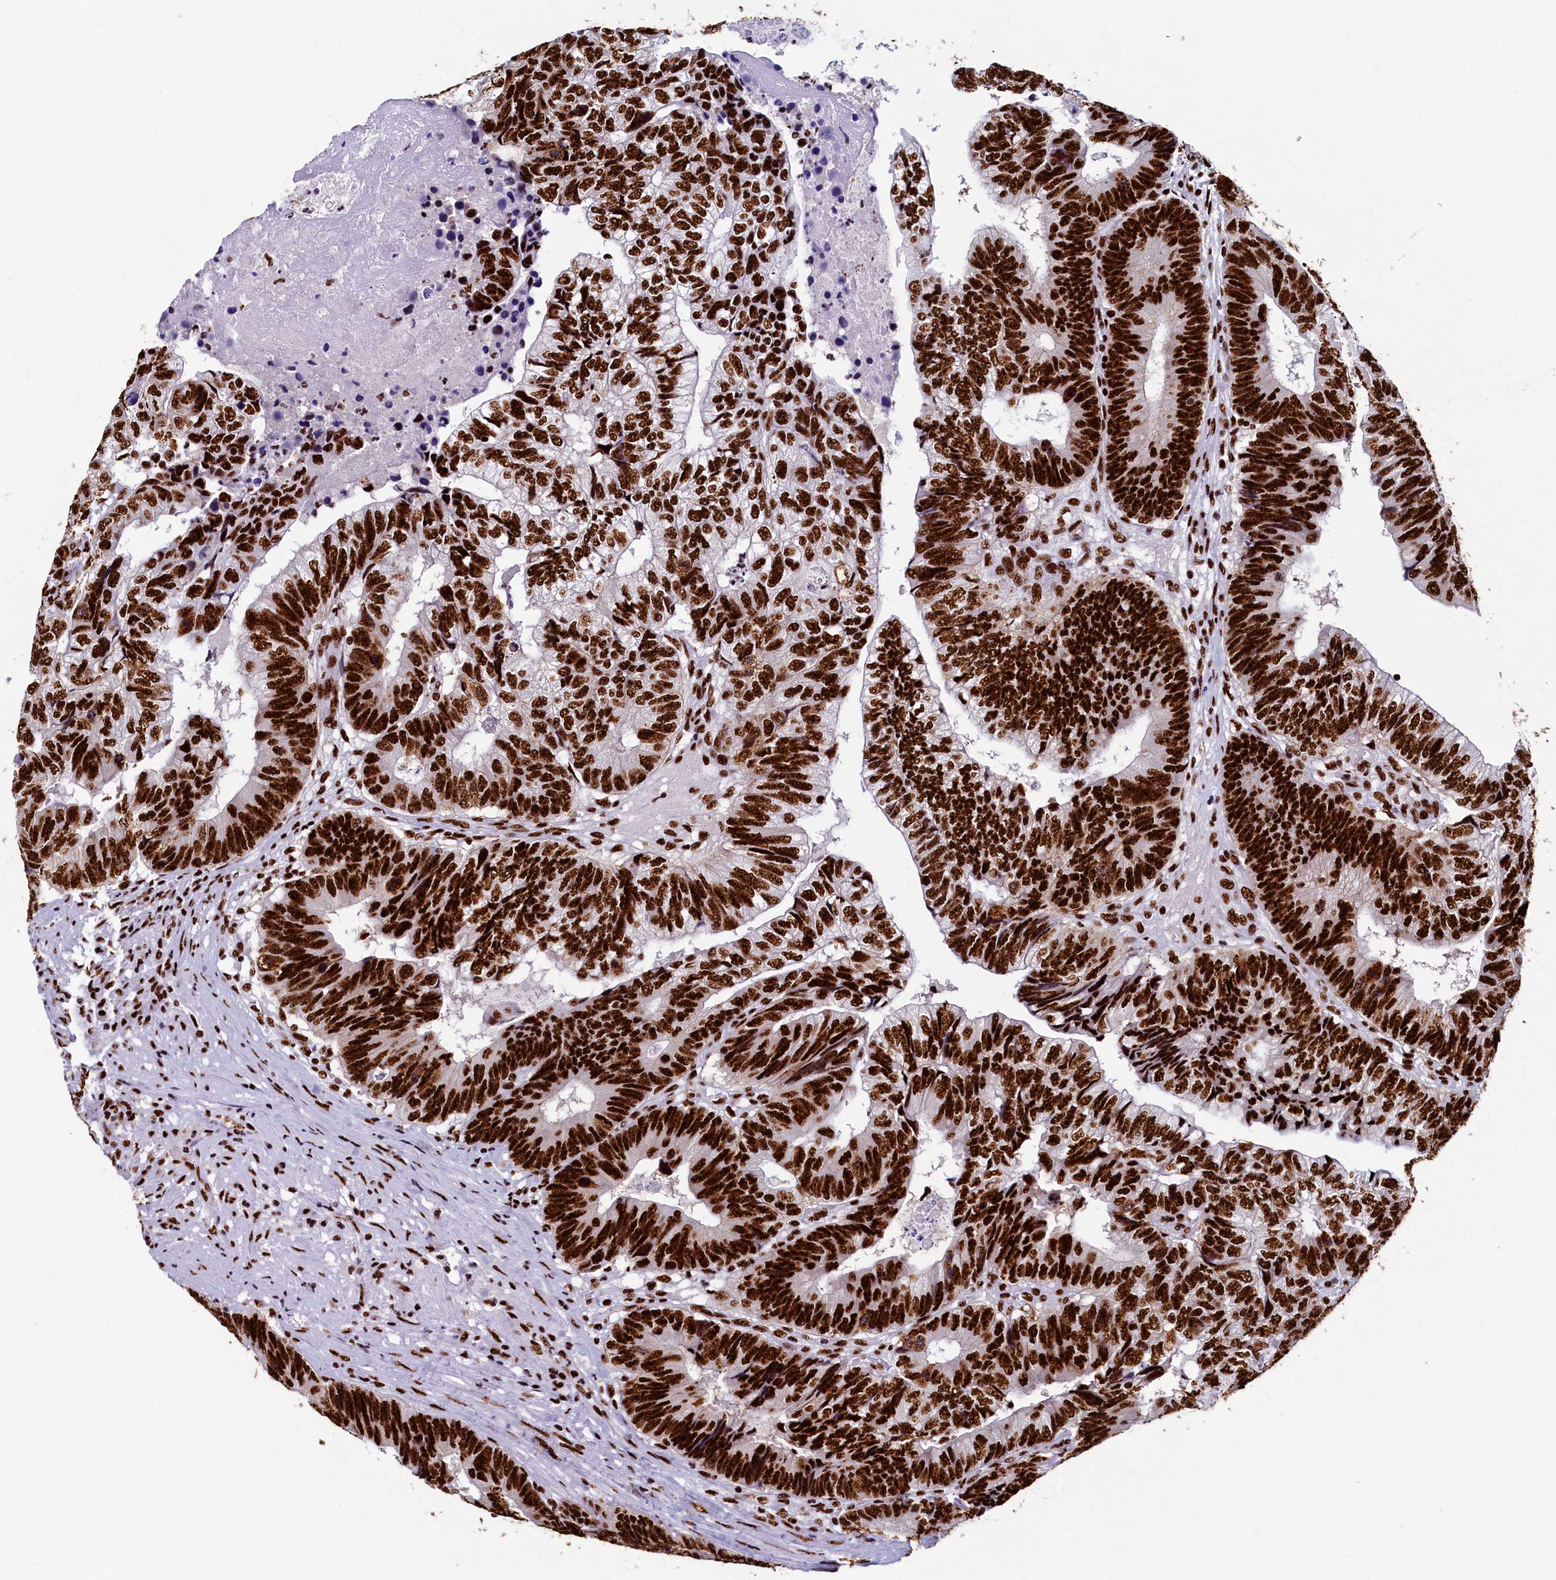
{"staining": {"intensity": "strong", "quantity": ">75%", "location": "nuclear"}, "tissue": "colorectal cancer", "cell_type": "Tumor cells", "image_type": "cancer", "snomed": [{"axis": "morphology", "description": "Adenocarcinoma, NOS"}, {"axis": "topography", "description": "Colon"}], "caption": "IHC image of neoplastic tissue: human adenocarcinoma (colorectal) stained using immunohistochemistry exhibits high levels of strong protein expression localized specifically in the nuclear of tumor cells, appearing as a nuclear brown color.", "gene": "SRRM2", "patient": {"sex": "female", "age": 67}}